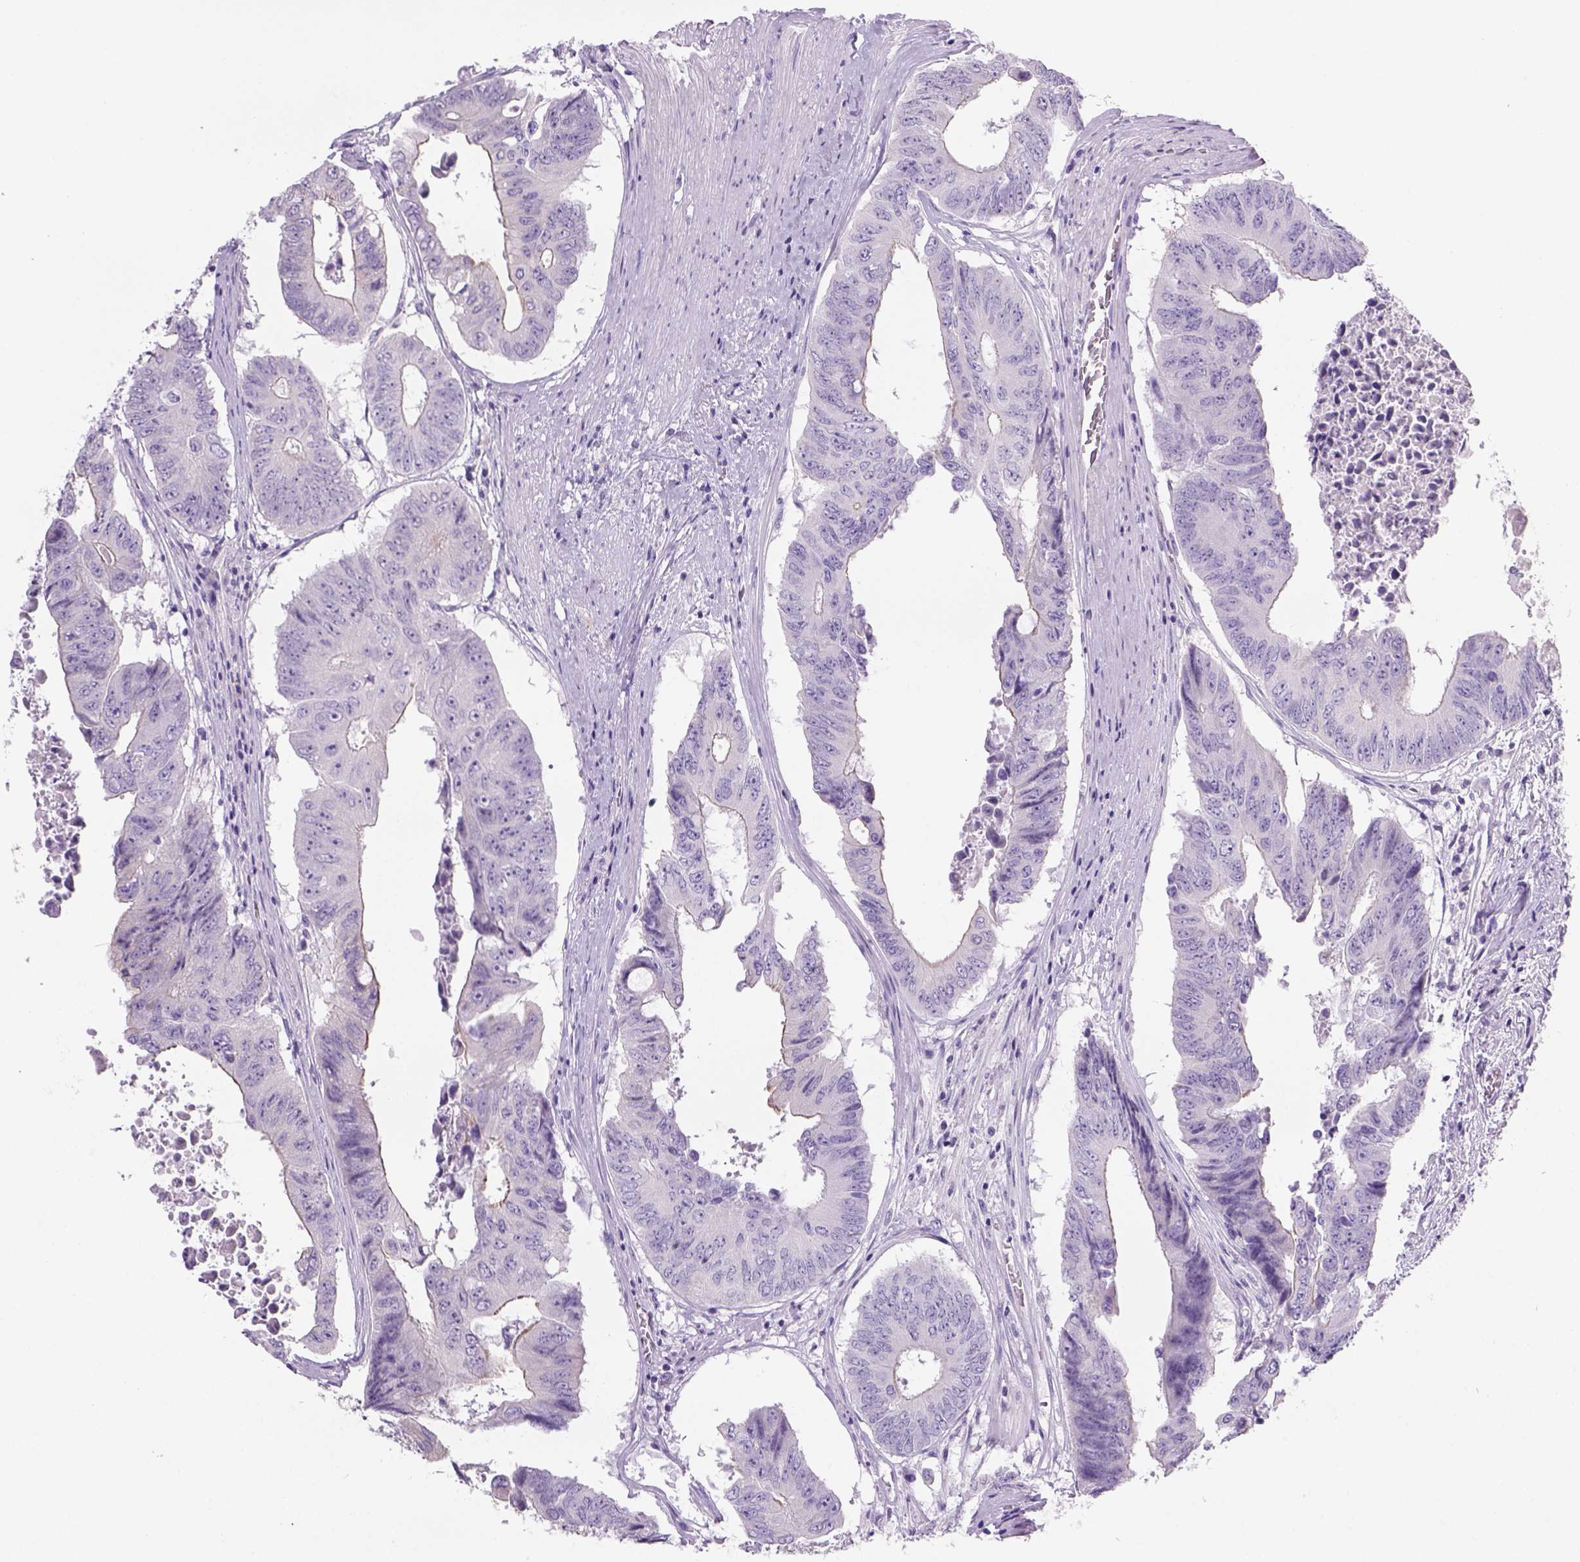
{"staining": {"intensity": "negative", "quantity": "none", "location": "none"}, "tissue": "colorectal cancer", "cell_type": "Tumor cells", "image_type": "cancer", "snomed": [{"axis": "morphology", "description": "Adenocarcinoma, NOS"}, {"axis": "topography", "description": "Rectum"}], "caption": "This is an IHC histopathology image of human adenocarcinoma (colorectal). There is no staining in tumor cells.", "gene": "TENM4", "patient": {"sex": "male", "age": 59}}